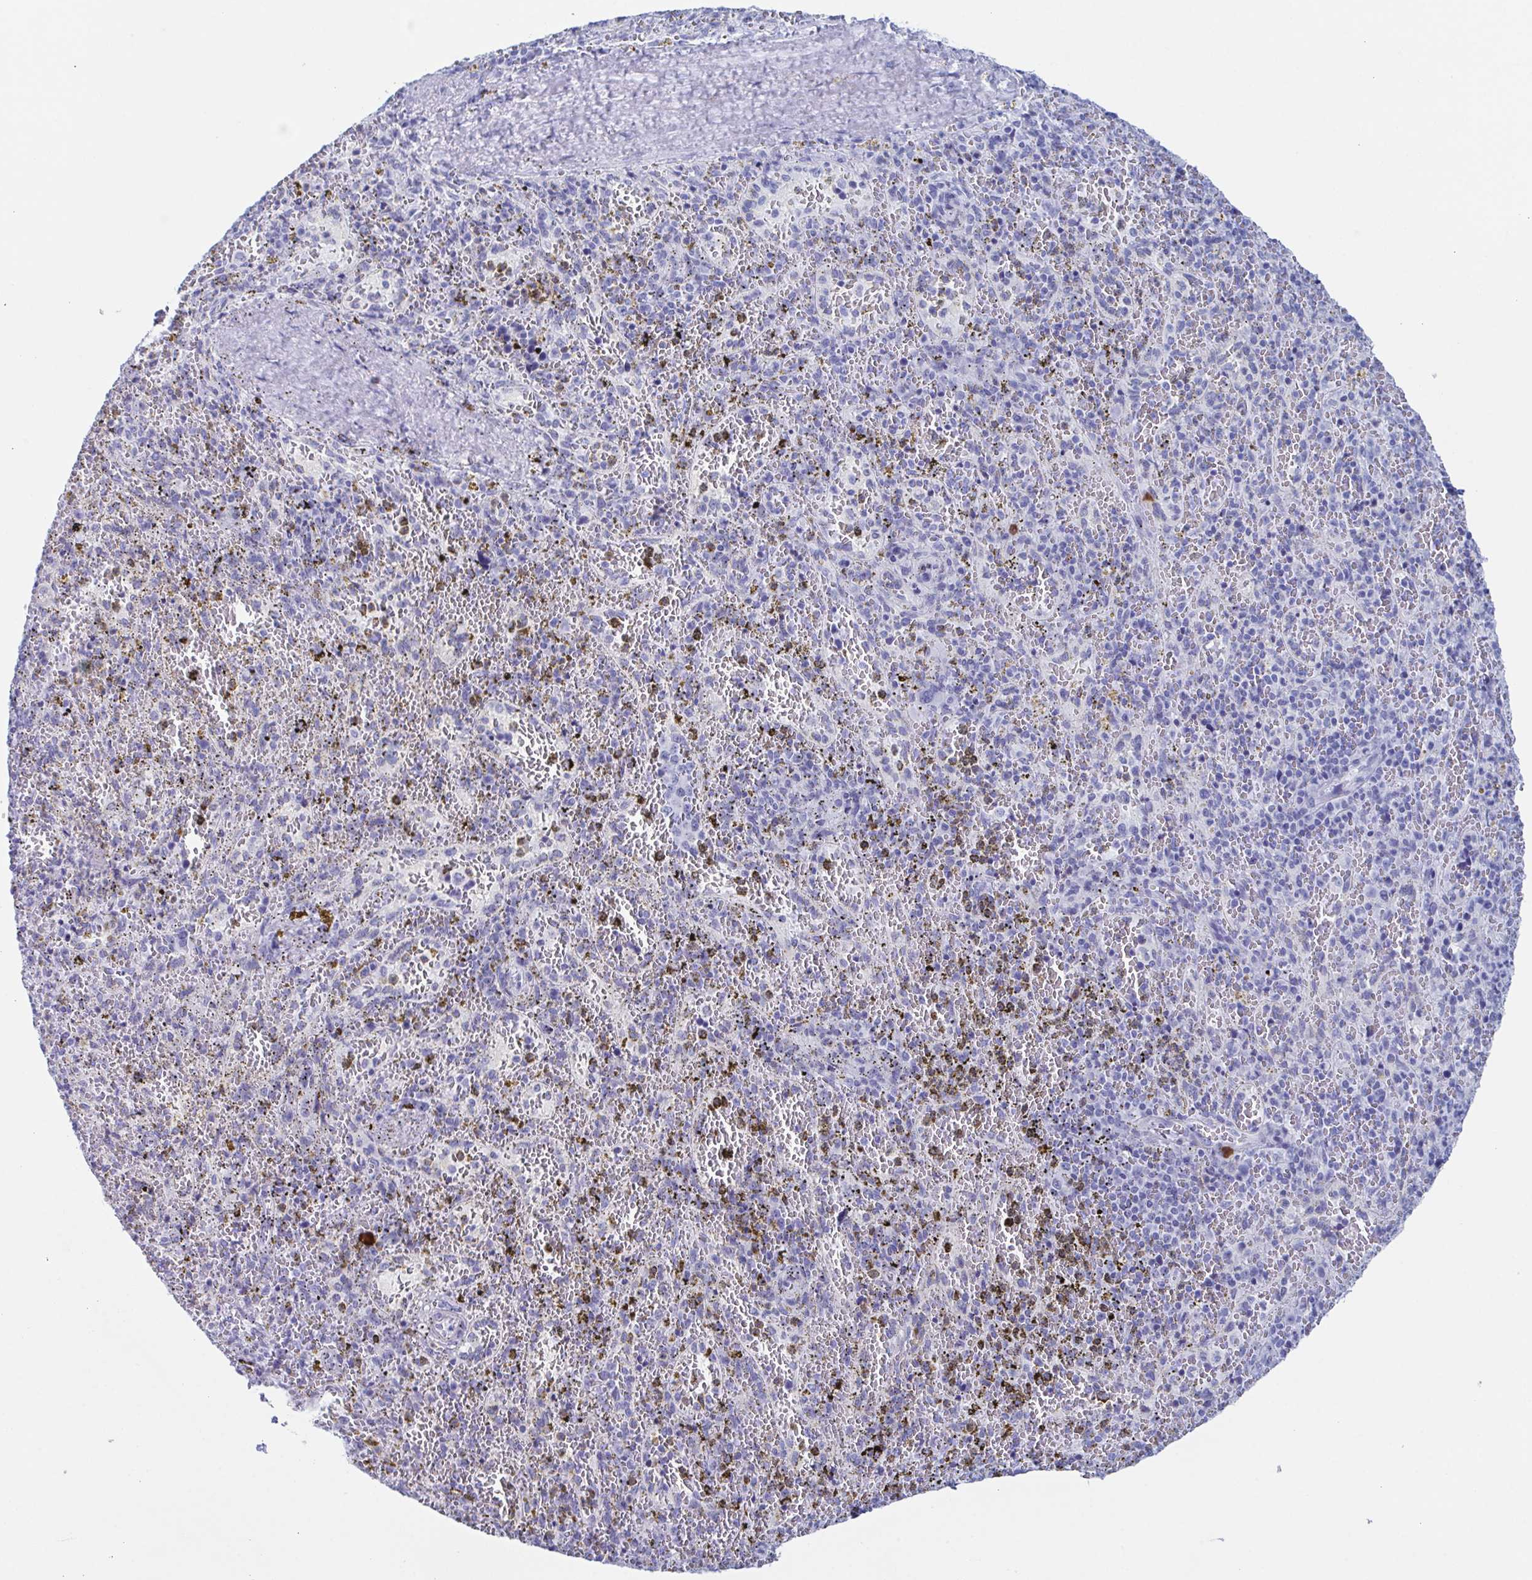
{"staining": {"intensity": "negative", "quantity": "none", "location": "none"}, "tissue": "spleen", "cell_type": "Cells in red pulp", "image_type": "normal", "snomed": [{"axis": "morphology", "description": "Normal tissue, NOS"}, {"axis": "topography", "description": "Spleen"}], "caption": "This is a photomicrograph of IHC staining of unremarkable spleen, which shows no positivity in cells in red pulp. Nuclei are stained in blue.", "gene": "ZFP64", "patient": {"sex": "female", "age": 50}}